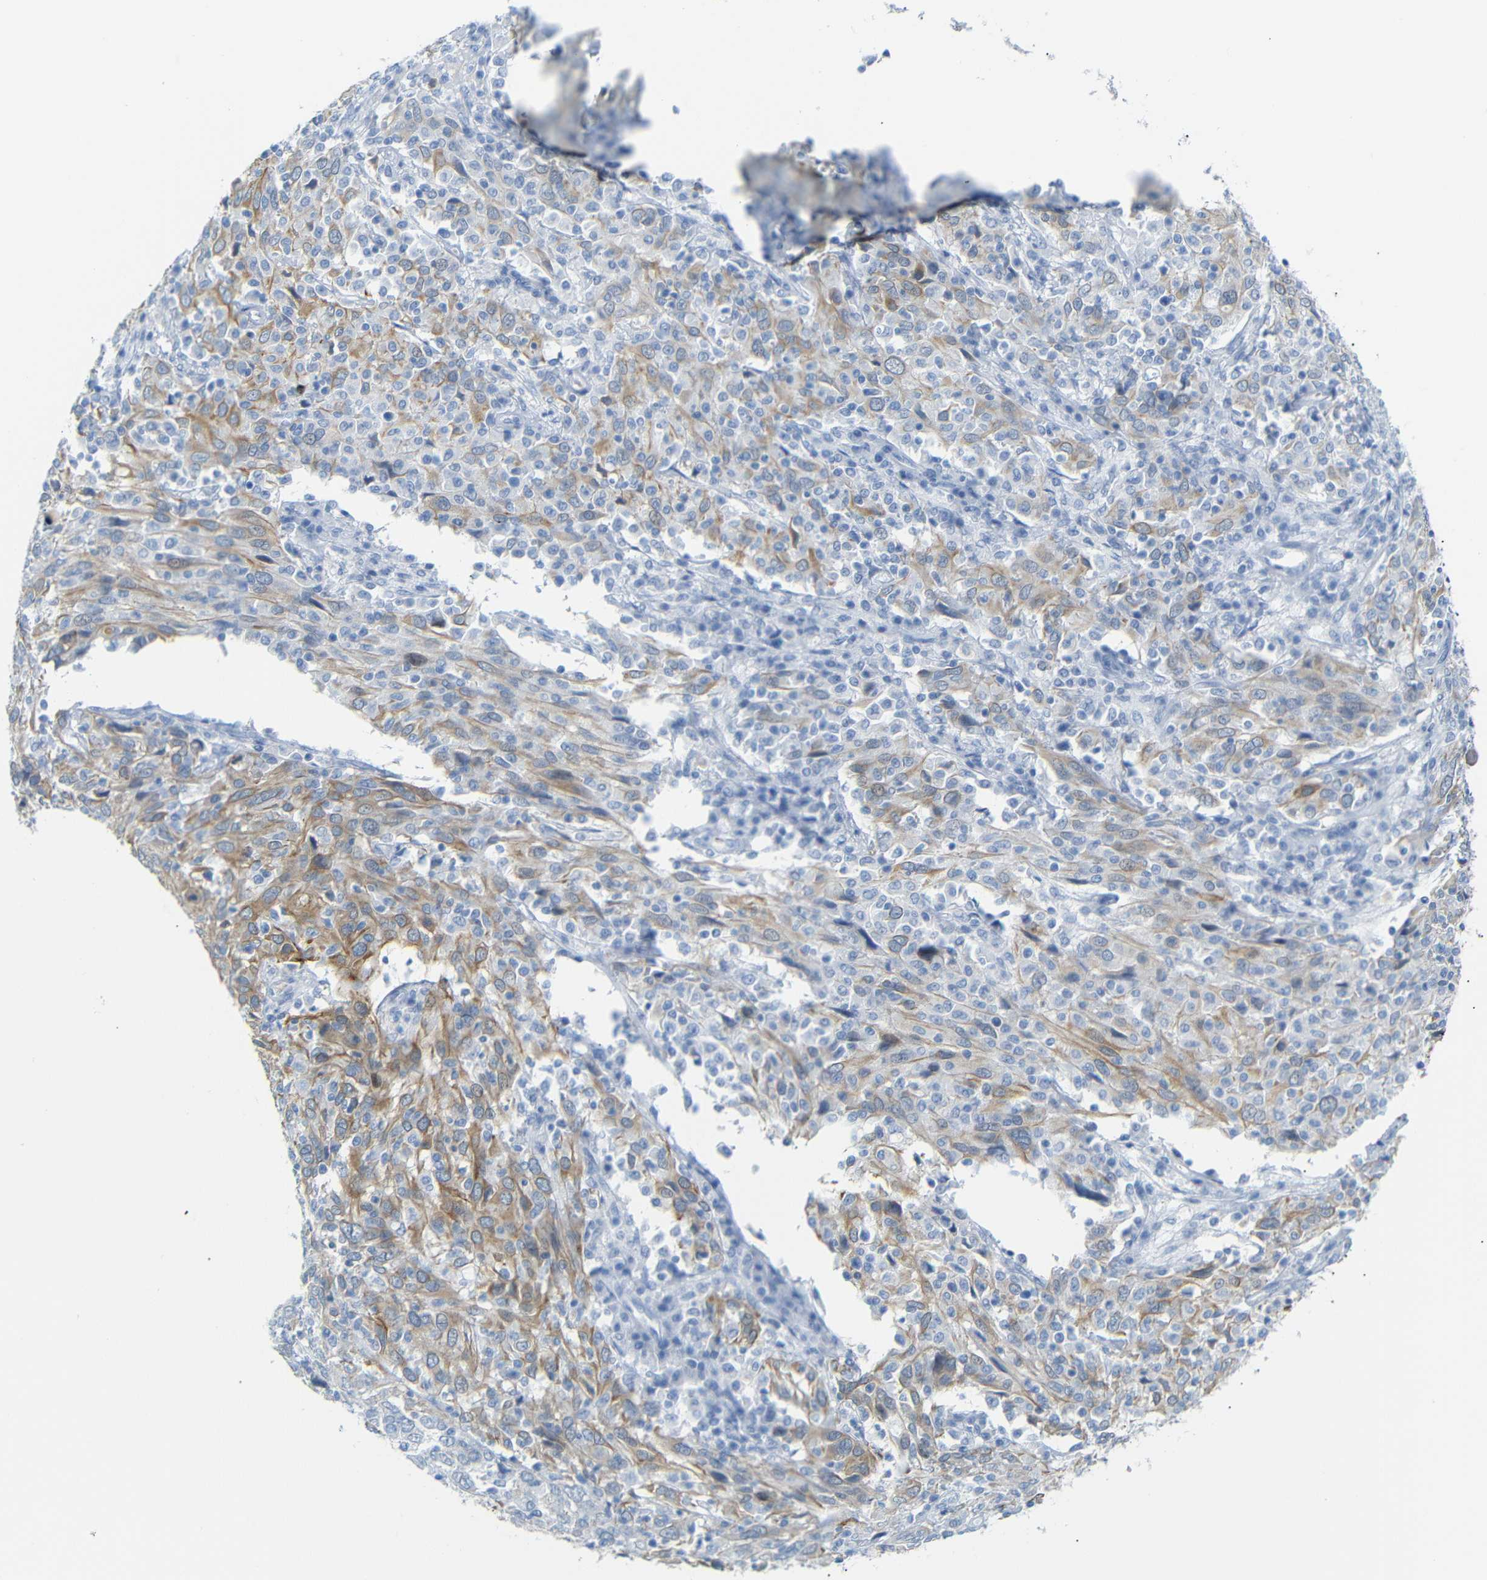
{"staining": {"intensity": "moderate", "quantity": "25%-75%", "location": "cytoplasmic/membranous"}, "tissue": "cervical cancer", "cell_type": "Tumor cells", "image_type": "cancer", "snomed": [{"axis": "morphology", "description": "Squamous cell carcinoma, NOS"}, {"axis": "topography", "description": "Cervix"}], "caption": "This histopathology image displays IHC staining of cervical cancer, with medium moderate cytoplasmic/membranous expression in about 25%-75% of tumor cells.", "gene": "DYNAP", "patient": {"sex": "female", "age": 46}}